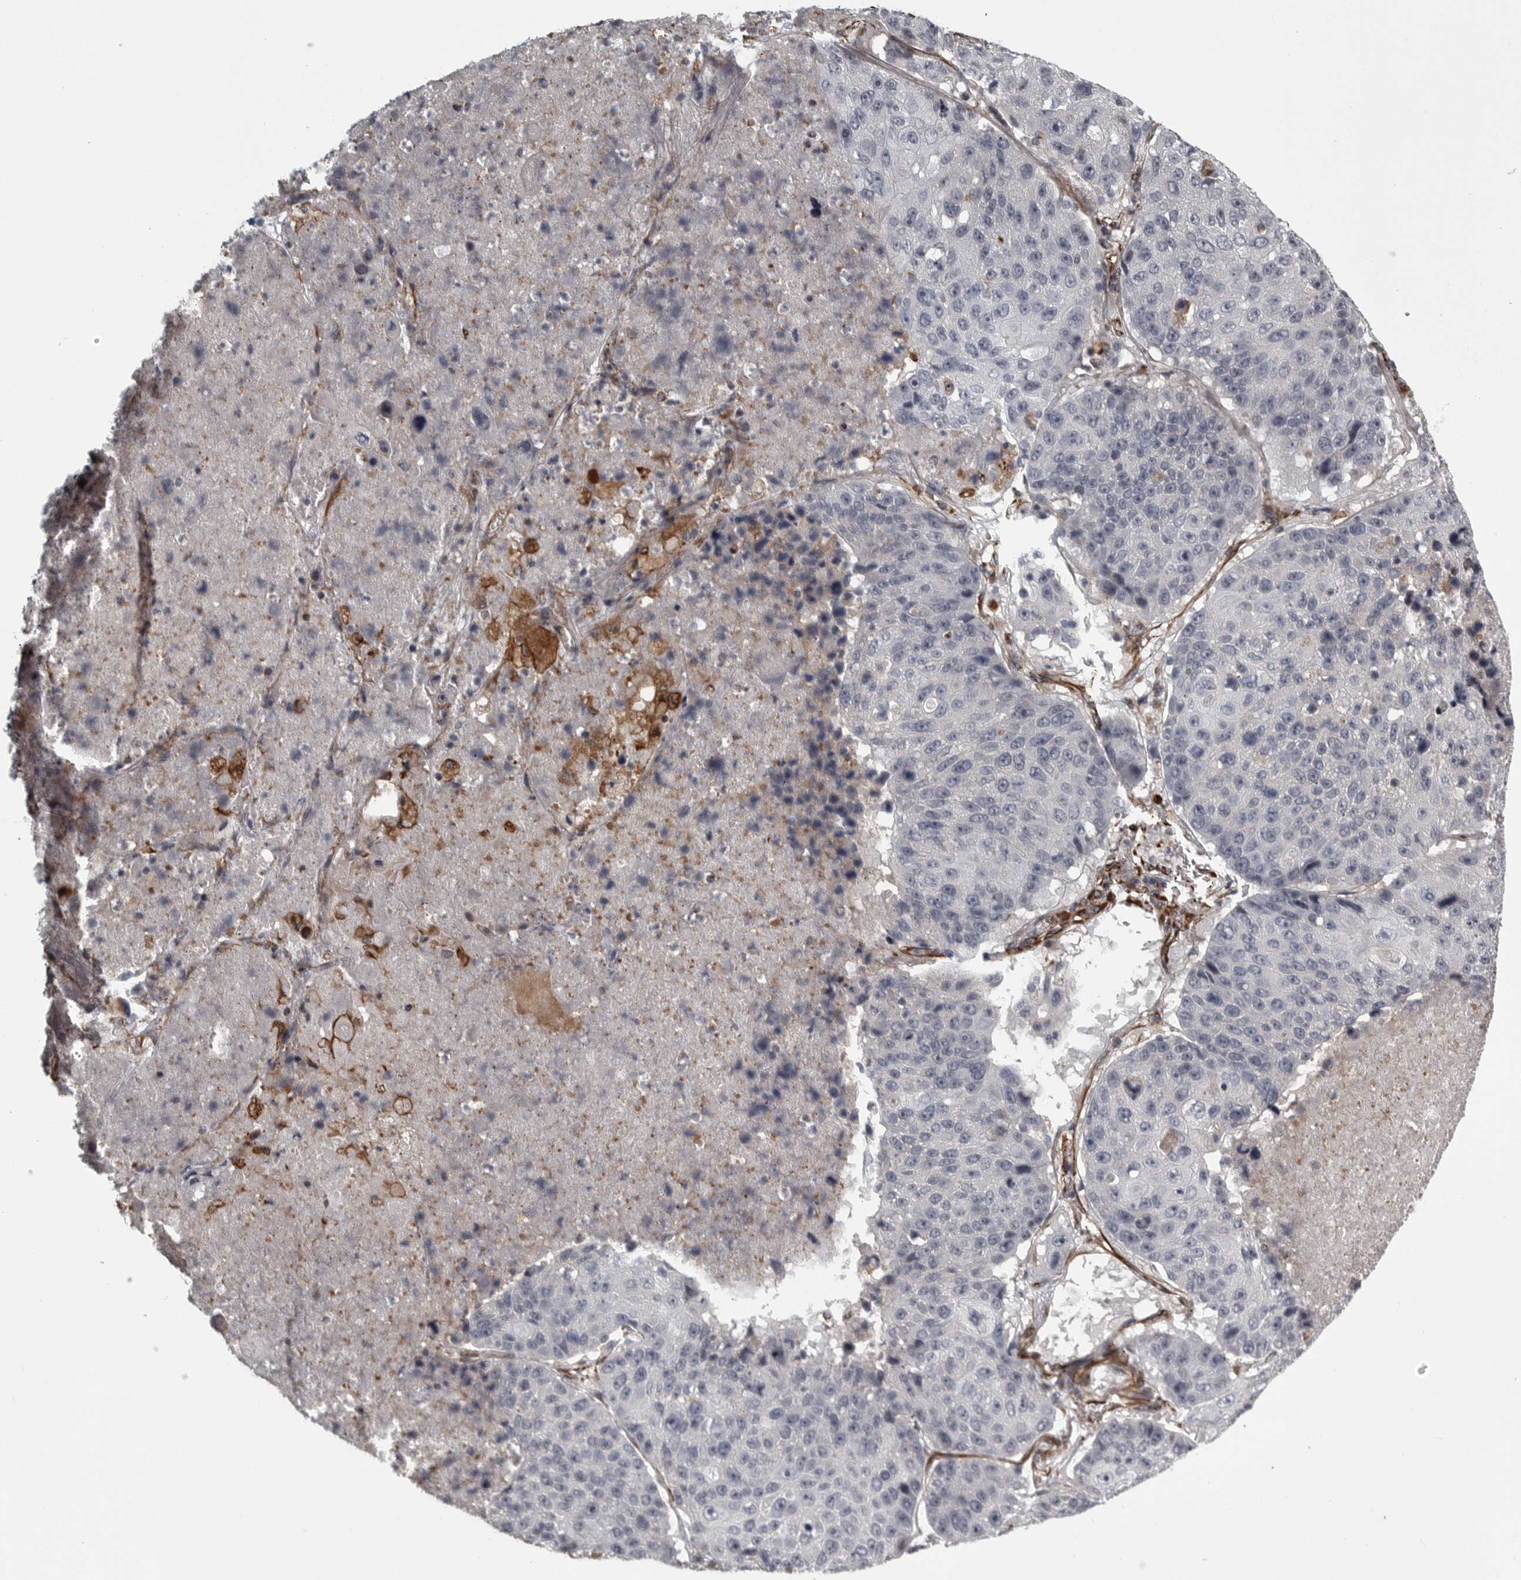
{"staining": {"intensity": "negative", "quantity": "none", "location": "none"}, "tissue": "lung cancer", "cell_type": "Tumor cells", "image_type": "cancer", "snomed": [{"axis": "morphology", "description": "Squamous cell carcinoma, NOS"}, {"axis": "topography", "description": "Lung"}], "caption": "Tumor cells are negative for brown protein staining in lung squamous cell carcinoma. (DAB IHC visualized using brightfield microscopy, high magnification).", "gene": "FAAP100", "patient": {"sex": "male", "age": 61}}